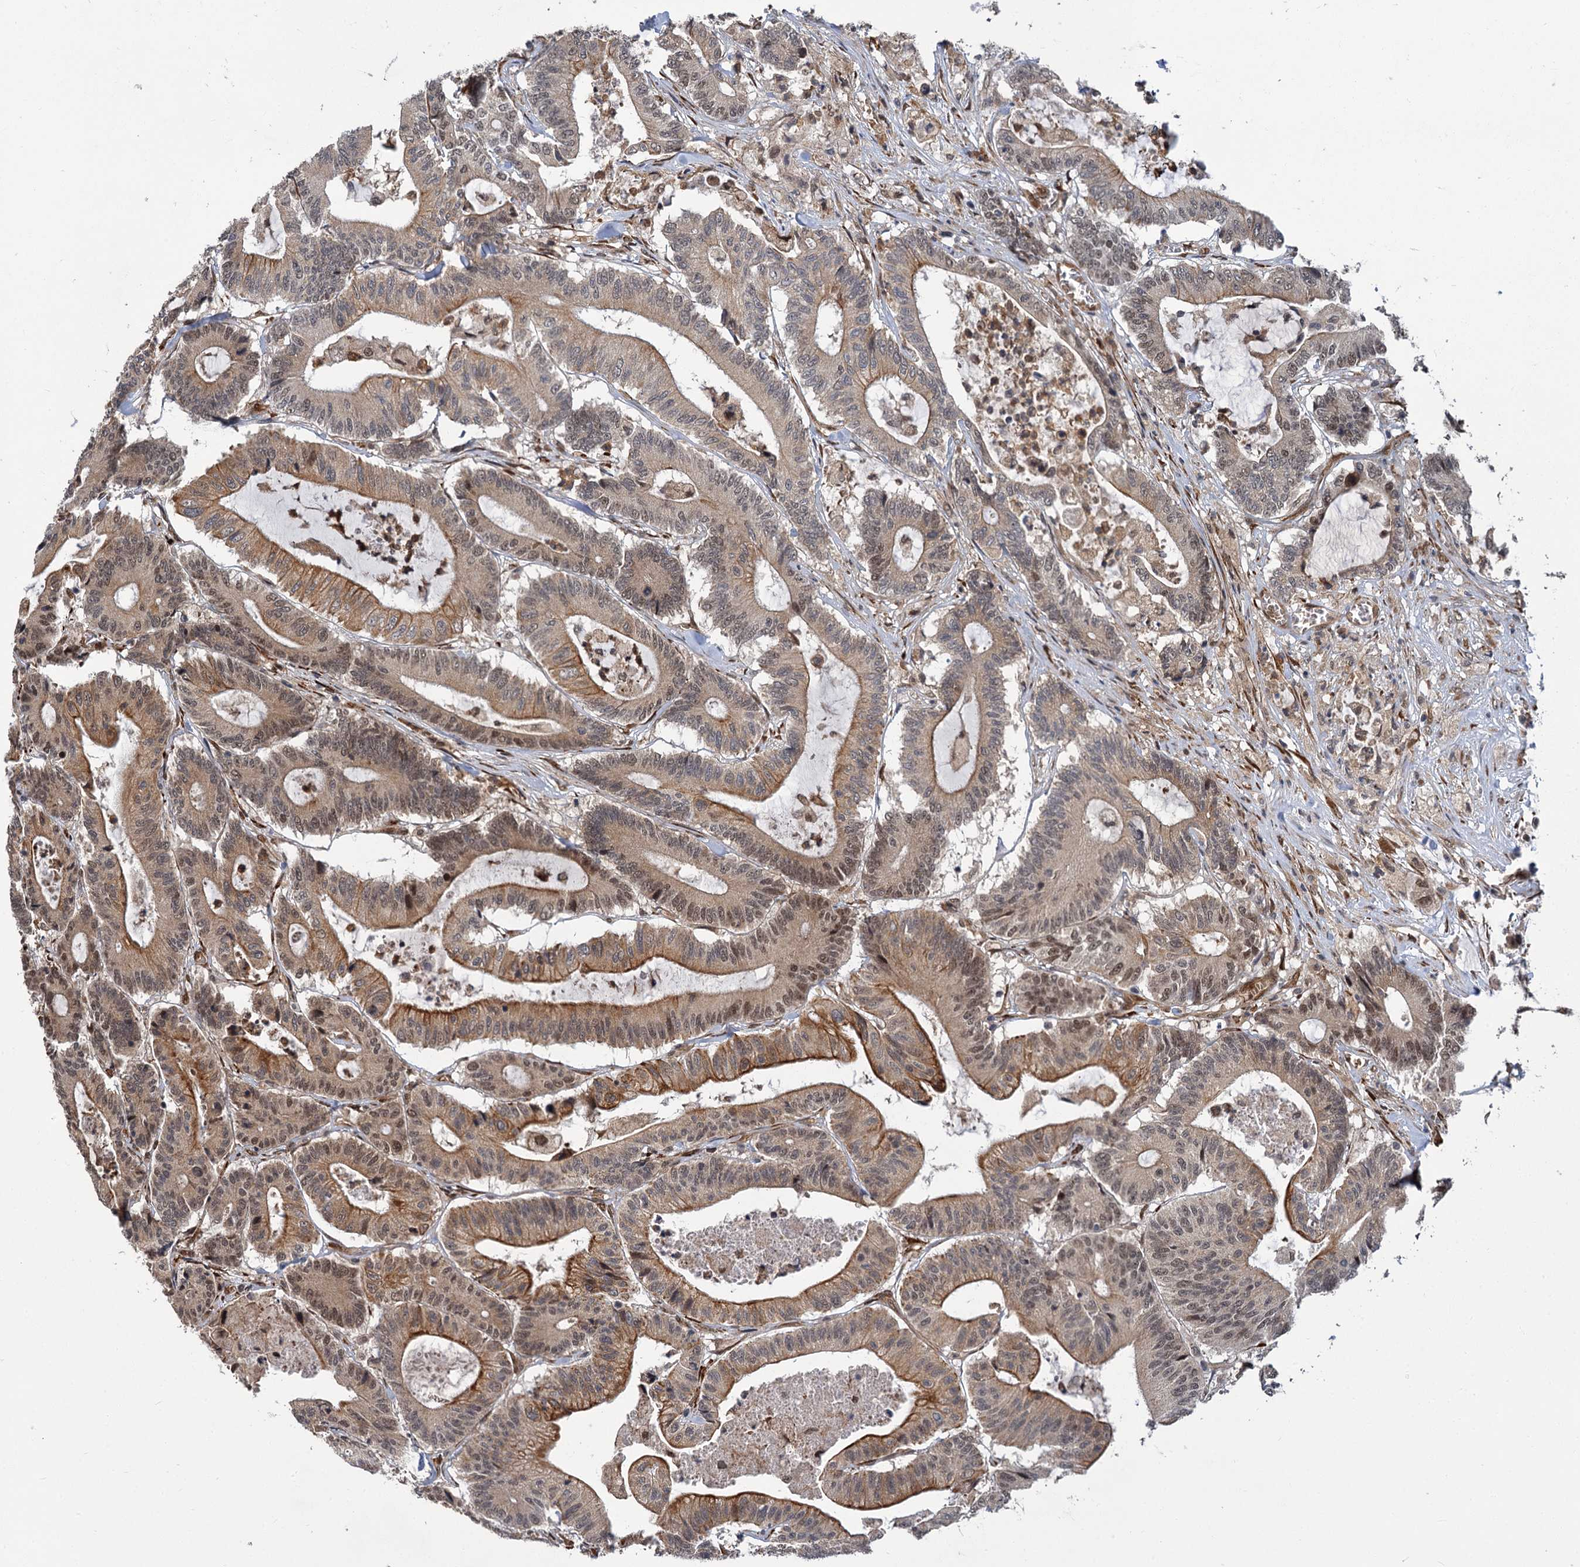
{"staining": {"intensity": "moderate", "quantity": "25%-75%", "location": "cytoplasmic/membranous,nuclear"}, "tissue": "colorectal cancer", "cell_type": "Tumor cells", "image_type": "cancer", "snomed": [{"axis": "morphology", "description": "Adenocarcinoma, NOS"}, {"axis": "topography", "description": "Colon"}], "caption": "High-magnification brightfield microscopy of colorectal cancer (adenocarcinoma) stained with DAB (brown) and counterstained with hematoxylin (blue). tumor cells exhibit moderate cytoplasmic/membranous and nuclear expression is present in about25%-75% of cells.", "gene": "APBA2", "patient": {"sex": "female", "age": 84}}